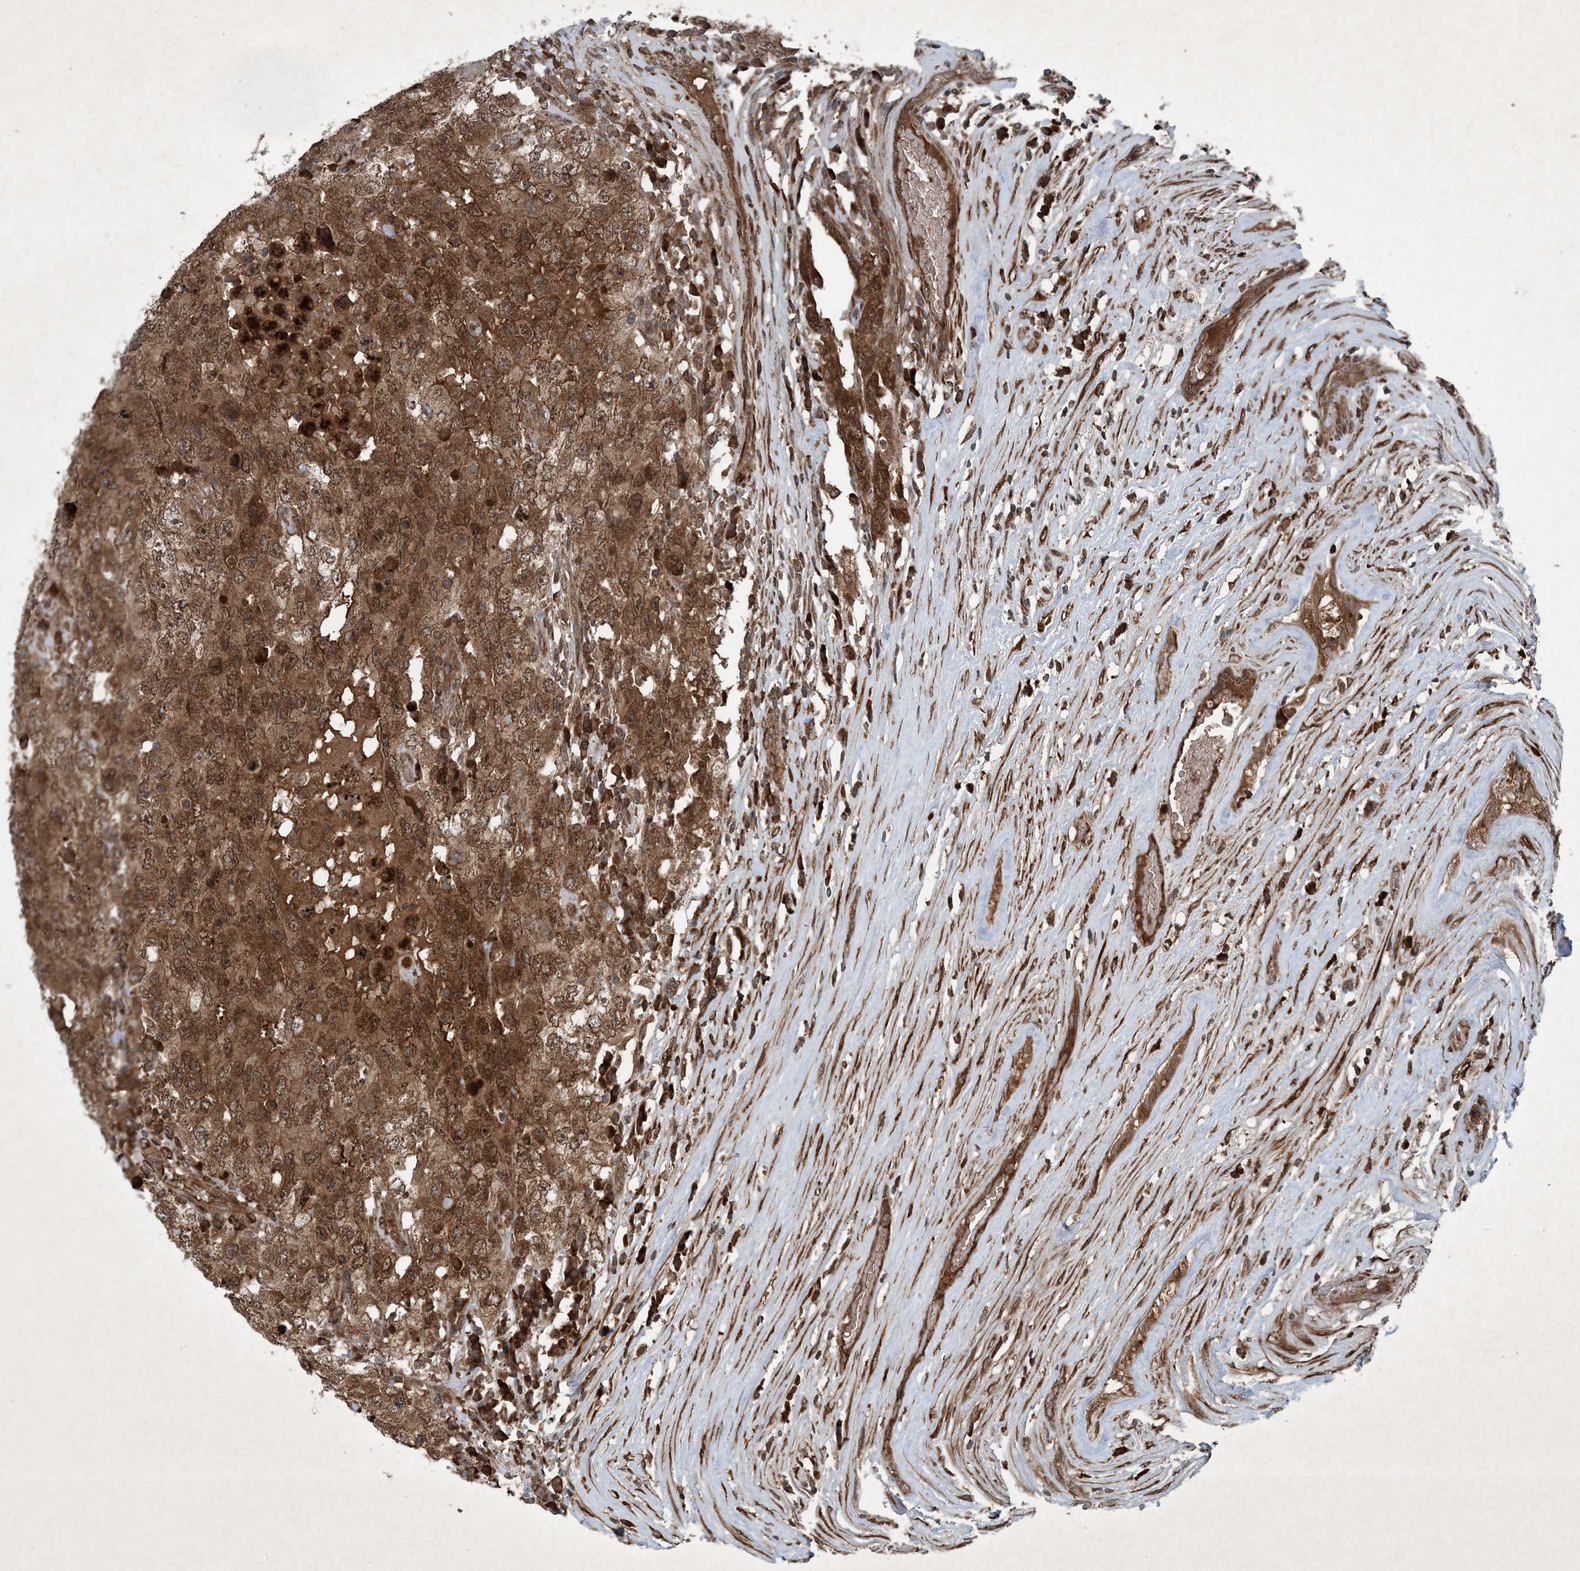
{"staining": {"intensity": "strong", "quantity": ">75%", "location": "cytoplasmic/membranous"}, "tissue": "testis cancer", "cell_type": "Tumor cells", "image_type": "cancer", "snomed": [{"axis": "morphology", "description": "Carcinoma, Embryonal, NOS"}, {"axis": "topography", "description": "Testis"}], "caption": "Immunohistochemistry of testis cancer (embryonal carcinoma) exhibits high levels of strong cytoplasmic/membranous staining in about >75% of tumor cells.", "gene": "GNG5", "patient": {"sex": "male", "age": 26}}